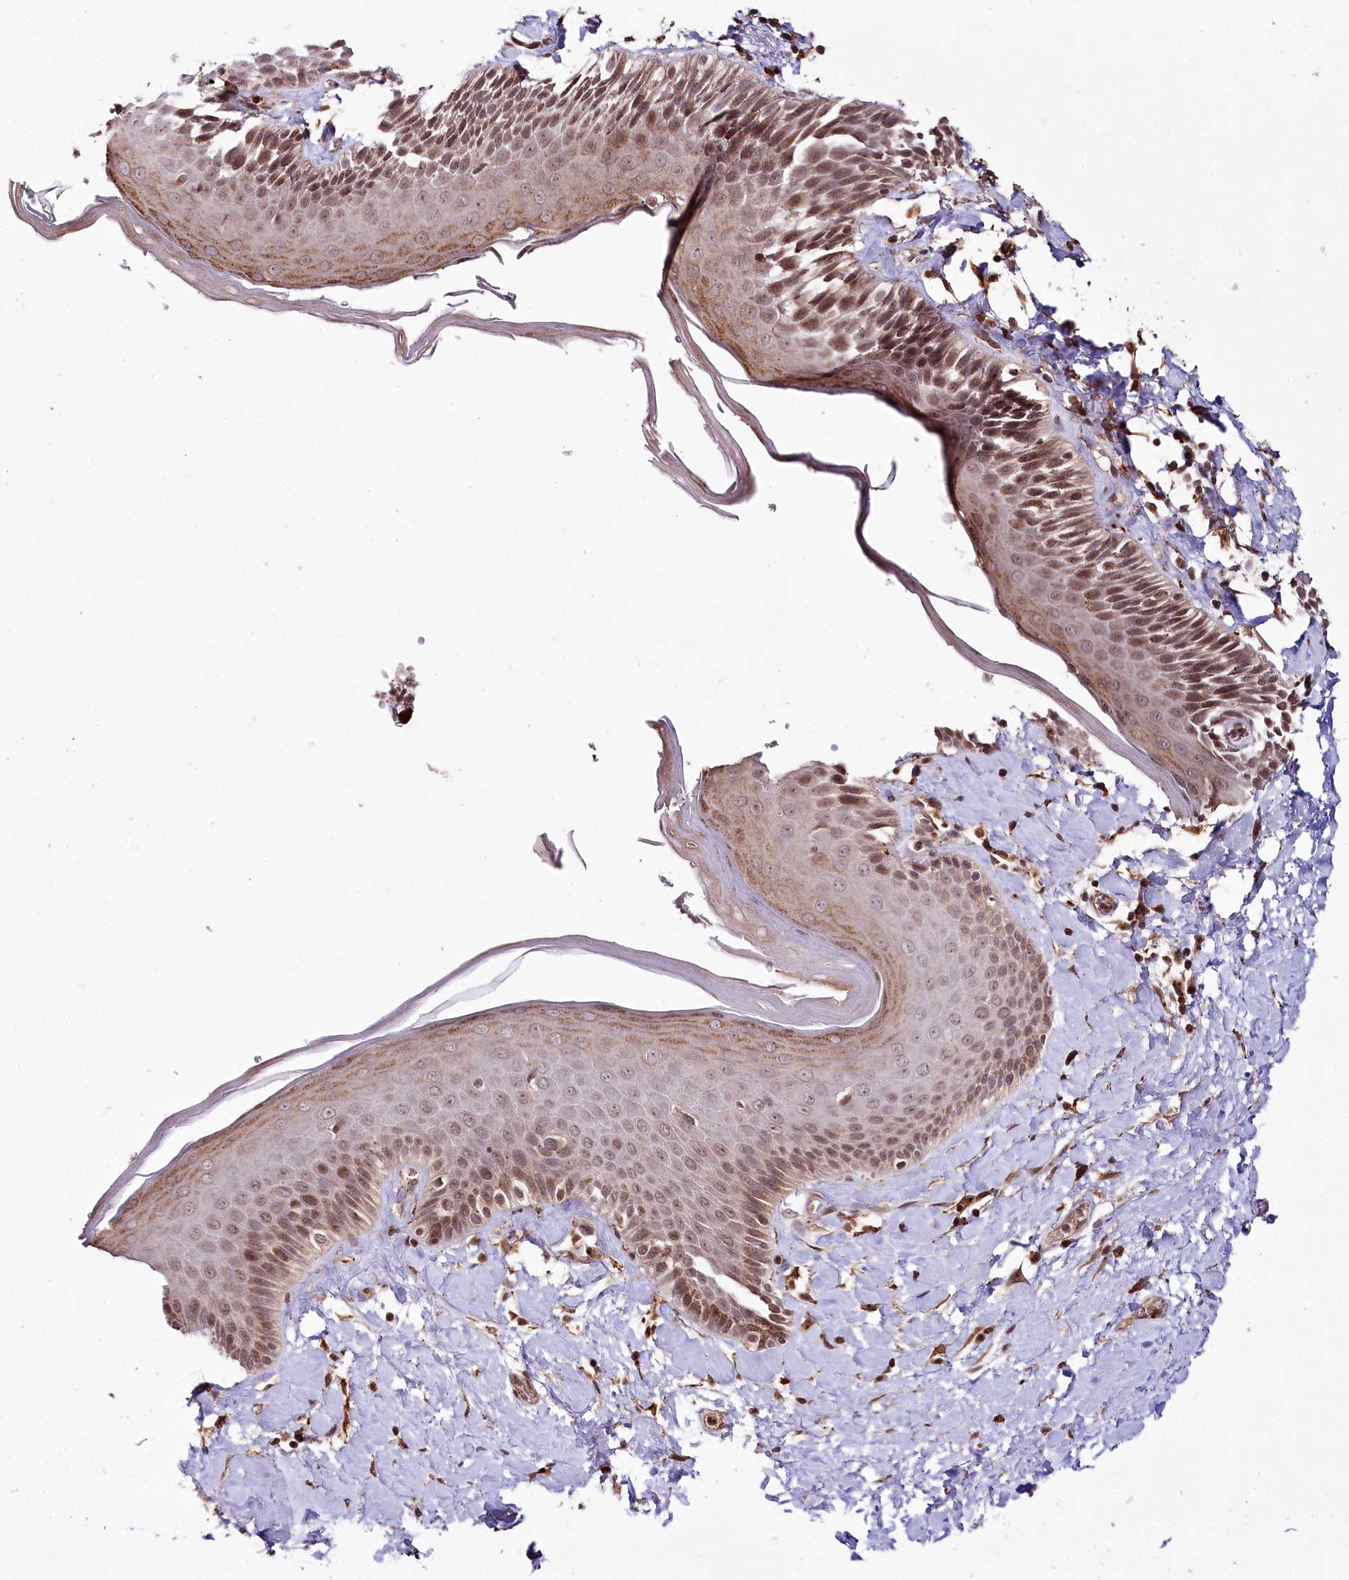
{"staining": {"intensity": "moderate", "quantity": "25%-75%", "location": "cytoplasmic/membranous,nuclear"}, "tissue": "skin", "cell_type": "Epidermal cells", "image_type": "normal", "snomed": [{"axis": "morphology", "description": "Normal tissue, NOS"}, {"axis": "topography", "description": "Anal"}], "caption": "Moderate cytoplasmic/membranous,nuclear expression is seen in approximately 25%-75% of epidermal cells in normal skin.", "gene": "HOXC8", "patient": {"sex": "male", "age": 69}}